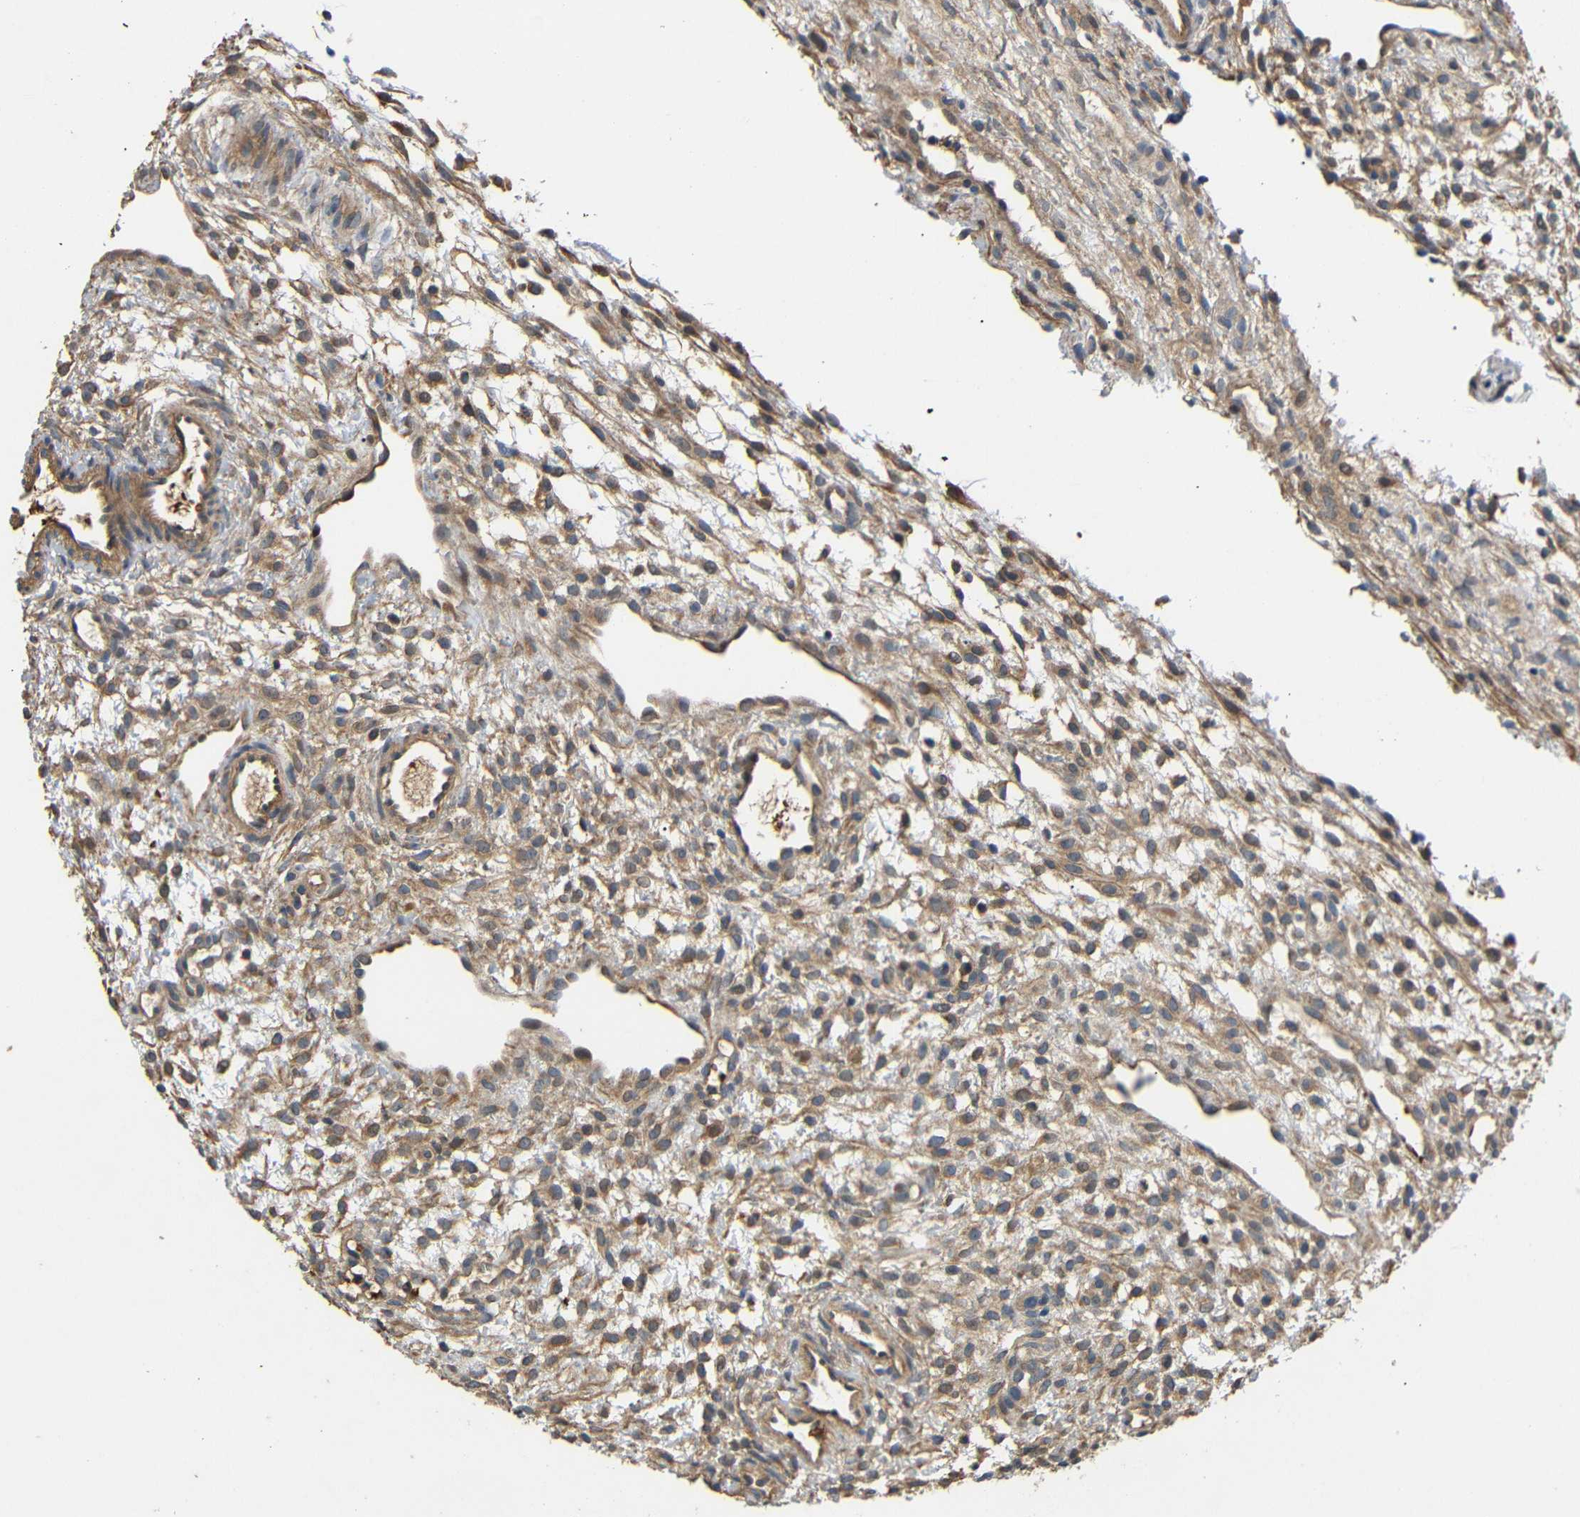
{"staining": {"intensity": "moderate", "quantity": ">75%", "location": "cytoplasmic/membranous"}, "tissue": "ovary", "cell_type": "Ovarian stroma cells", "image_type": "normal", "snomed": [{"axis": "morphology", "description": "Normal tissue, NOS"}, {"axis": "morphology", "description": "Cyst, NOS"}, {"axis": "topography", "description": "Ovary"}], "caption": "Human ovary stained with a brown dye displays moderate cytoplasmic/membranous positive positivity in approximately >75% of ovarian stroma cells.", "gene": "DDR1", "patient": {"sex": "female", "age": 18}}